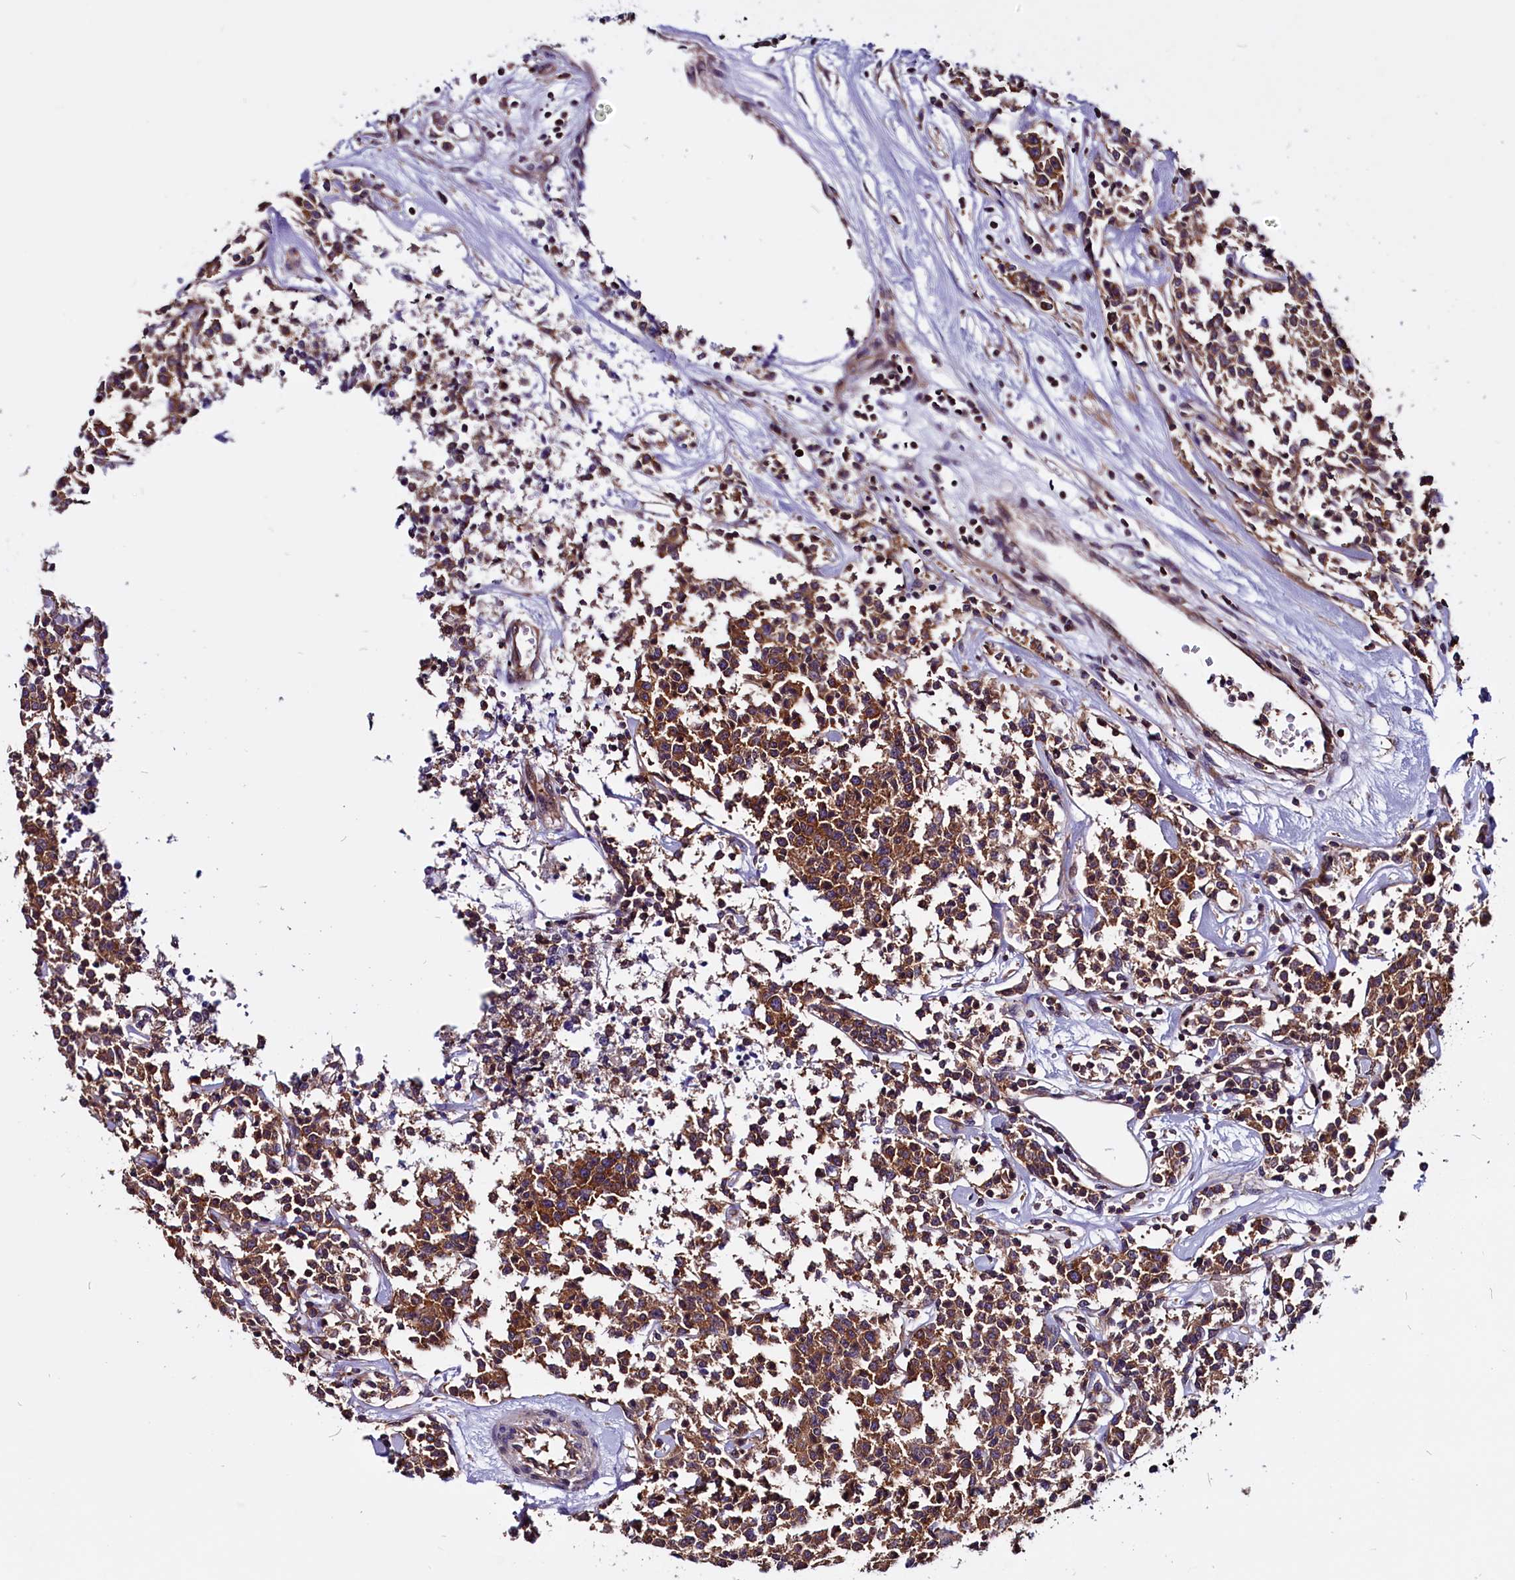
{"staining": {"intensity": "strong", "quantity": ">75%", "location": "cytoplasmic/membranous"}, "tissue": "lymphoma", "cell_type": "Tumor cells", "image_type": "cancer", "snomed": [{"axis": "morphology", "description": "Malignant lymphoma, non-Hodgkin's type, Low grade"}, {"axis": "topography", "description": "Small intestine"}], "caption": "A high-resolution image shows immunohistochemistry staining of lymphoma, which demonstrates strong cytoplasmic/membranous expression in approximately >75% of tumor cells.", "gene": "EIF3G", "patient": {"sex": "female", "age": 59}}